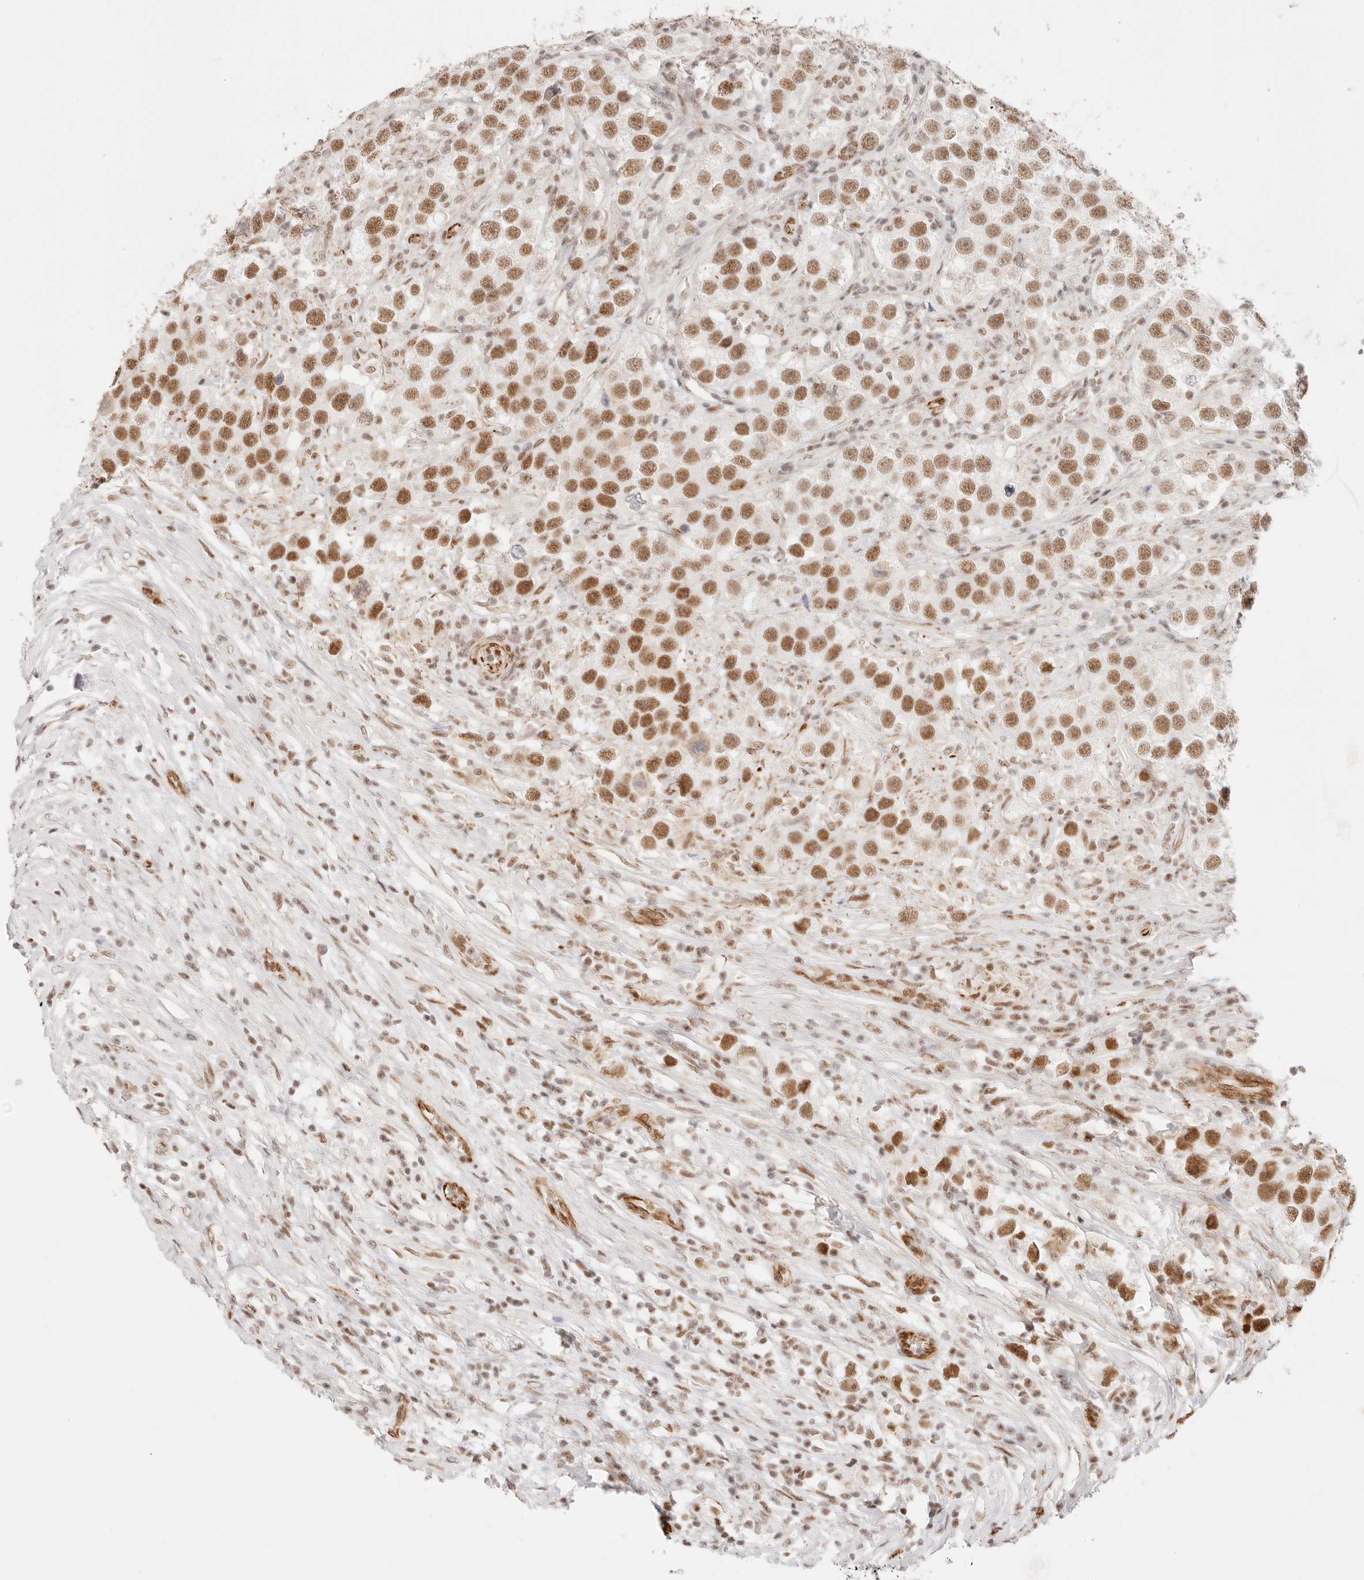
{"staining": {"intensity": "moderate", "quantity": ">75%", "location": "nuclear"}, "tissue": "testis cancer", "cell_type": "Tumor cells", "image_type": "cancer", "snomed": [{"axis": "morphology", "description": "Seminoma, NOS"}, {"axis": "topography", "description": "Testis"}], "caption": "Testis cancer (seminoma) was stained to show a protein in brown. There is medium levels of moderate nuclear positivity in about >75% of tumor cells.", "gene": "ZC3H11A", "patient": {"sex": "male", "age": 49}}